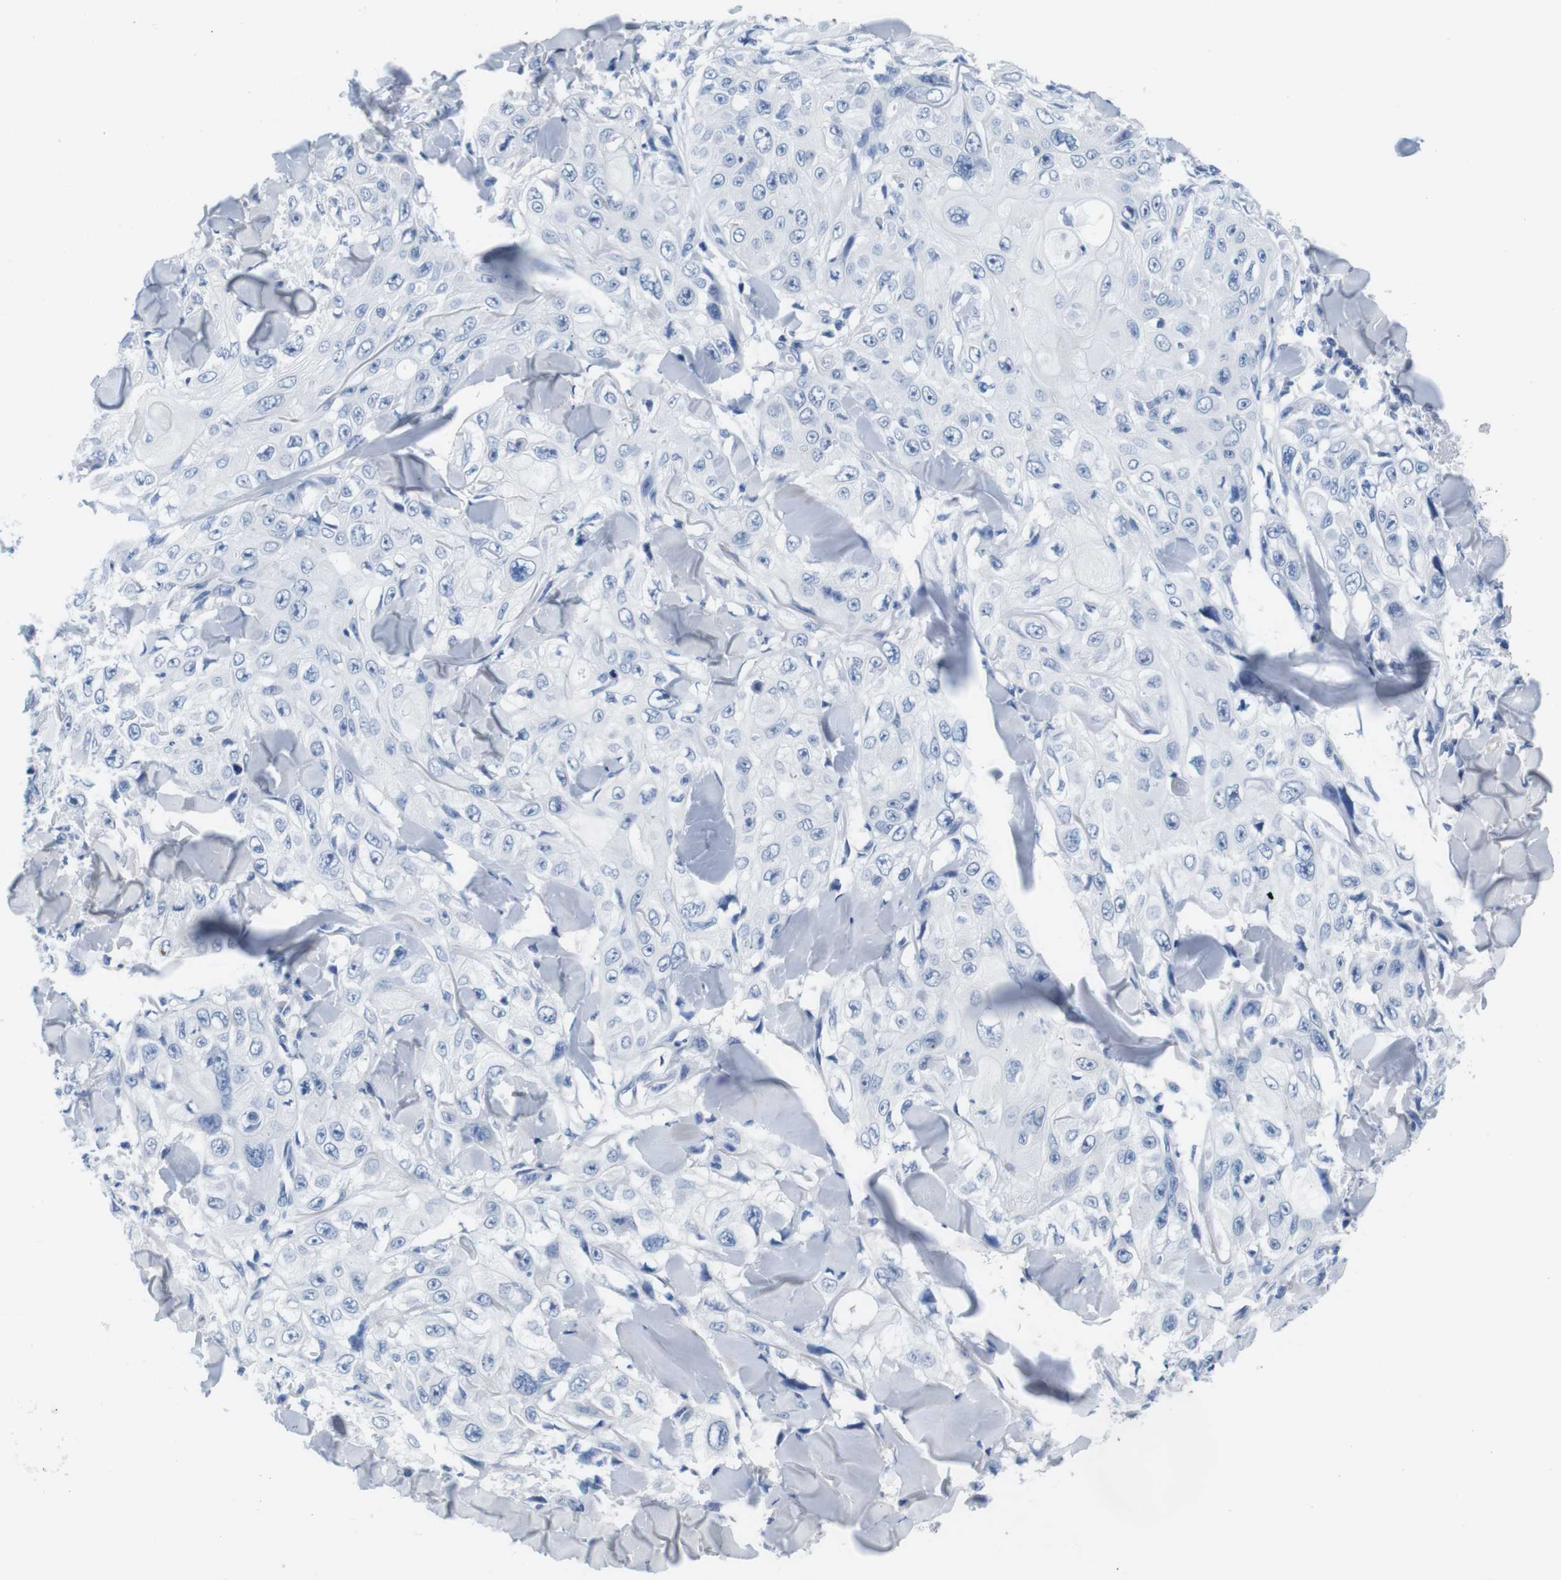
{"staining": {"intensity": "negative", "quantity": "none", "location": "none"}, "tissue": "skin cancer", "cell_type": "Tumor cells", "image_type": "cancer", "snomed": [{"axis": "morphology", "description": "Squamous cell carcinoma, NOS"}, {"axis": "topography", "description": "Skin"}], "caption": "Micrograph shows no protein positivity in tumor cells of skin cancer tissue.", "gene": "MAP6", "patient": {"sex": "male", "age": 86}}